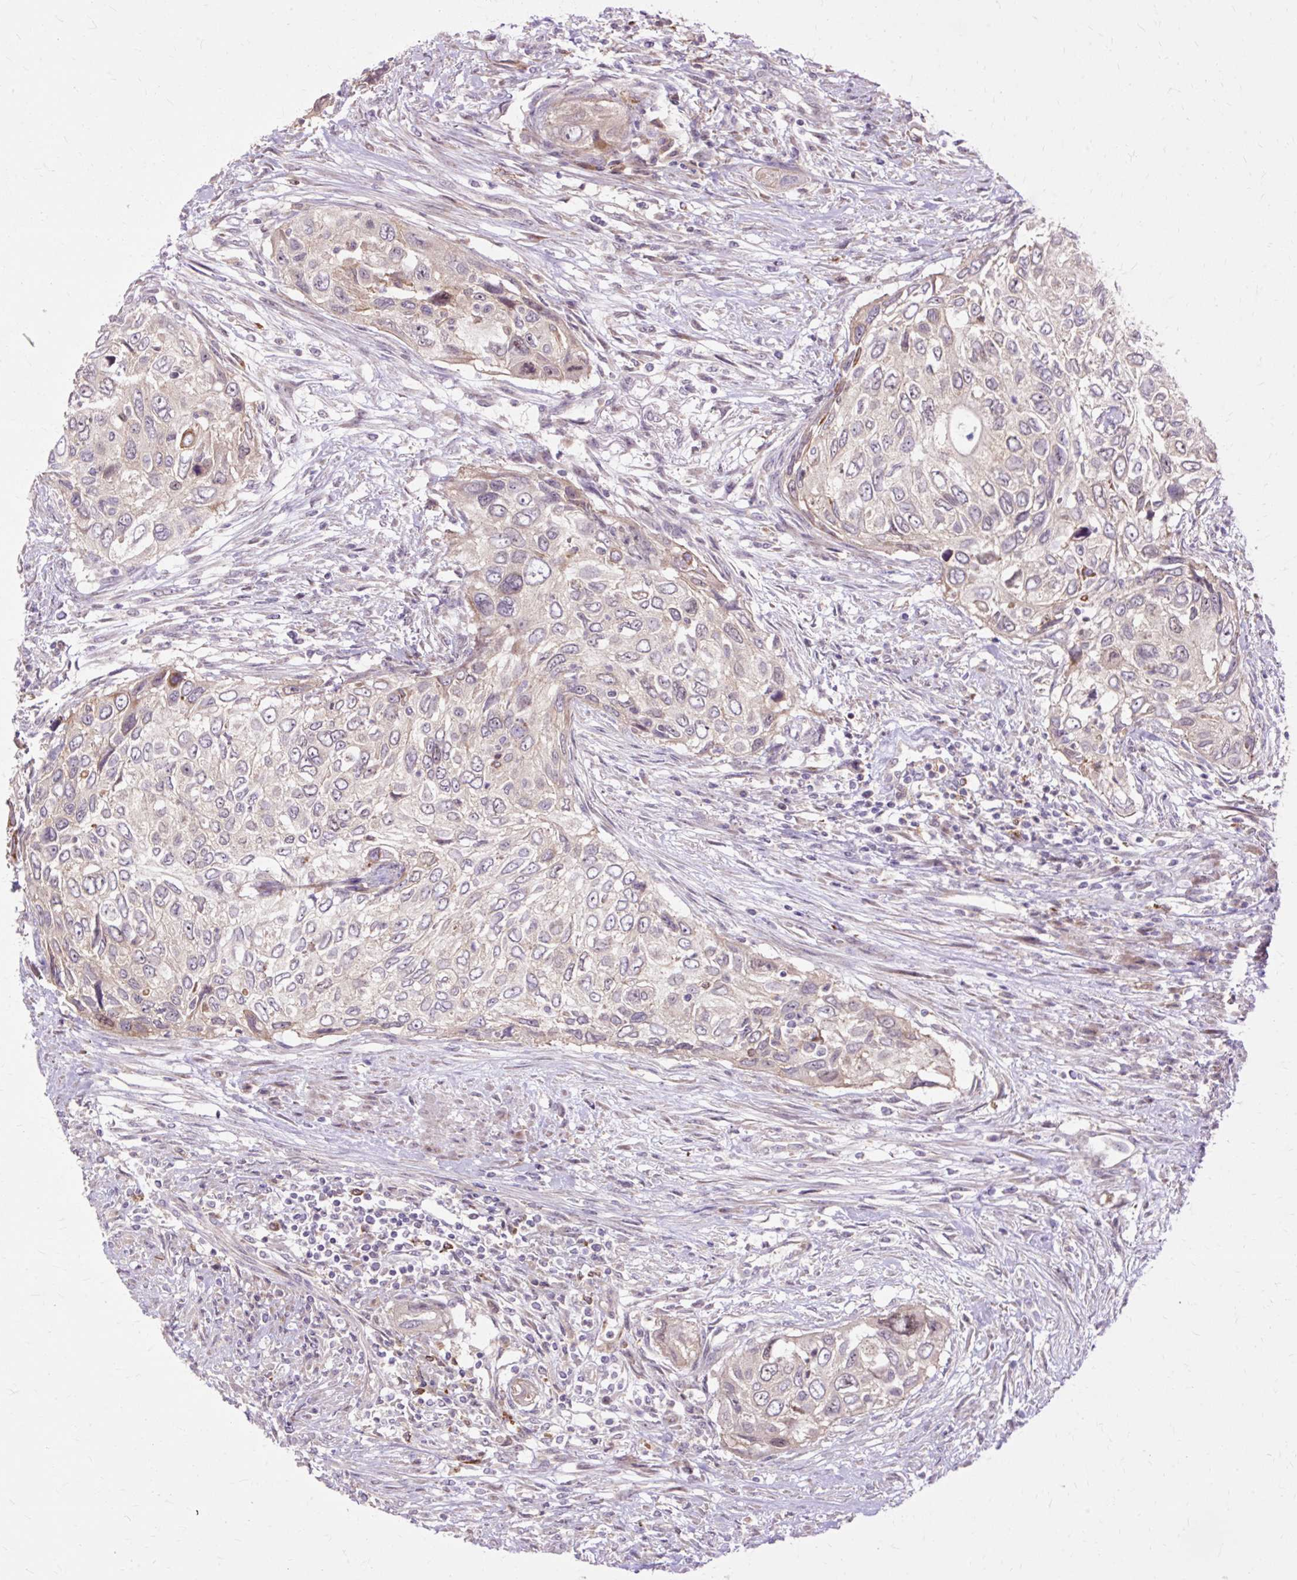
{"staining": {"intensity": "moderate", "quantity": "<25%", "location": "cytoplasmic/membranous,nuclear"}, "tissue": "urothelial cancer", "cell_type": "Tumor cells", "image_type": "cancer", "snomed": [{"axis": "morphology", "description": "Urothelial carcinoma, High grade"}, {"axis": "topography", "description": "Urinary bladder"}], "caption": "Urothelial carcinoma (high-grade) stained with DAB (3,3'-diaminobenzidine) IHC shows low levels of moderate cytoplasmic/membranous and nuclear positivity in approximately <25% of tumor cells.", "gene": "GEMIN2", "patient": {"sex": "female", "age": 60}}